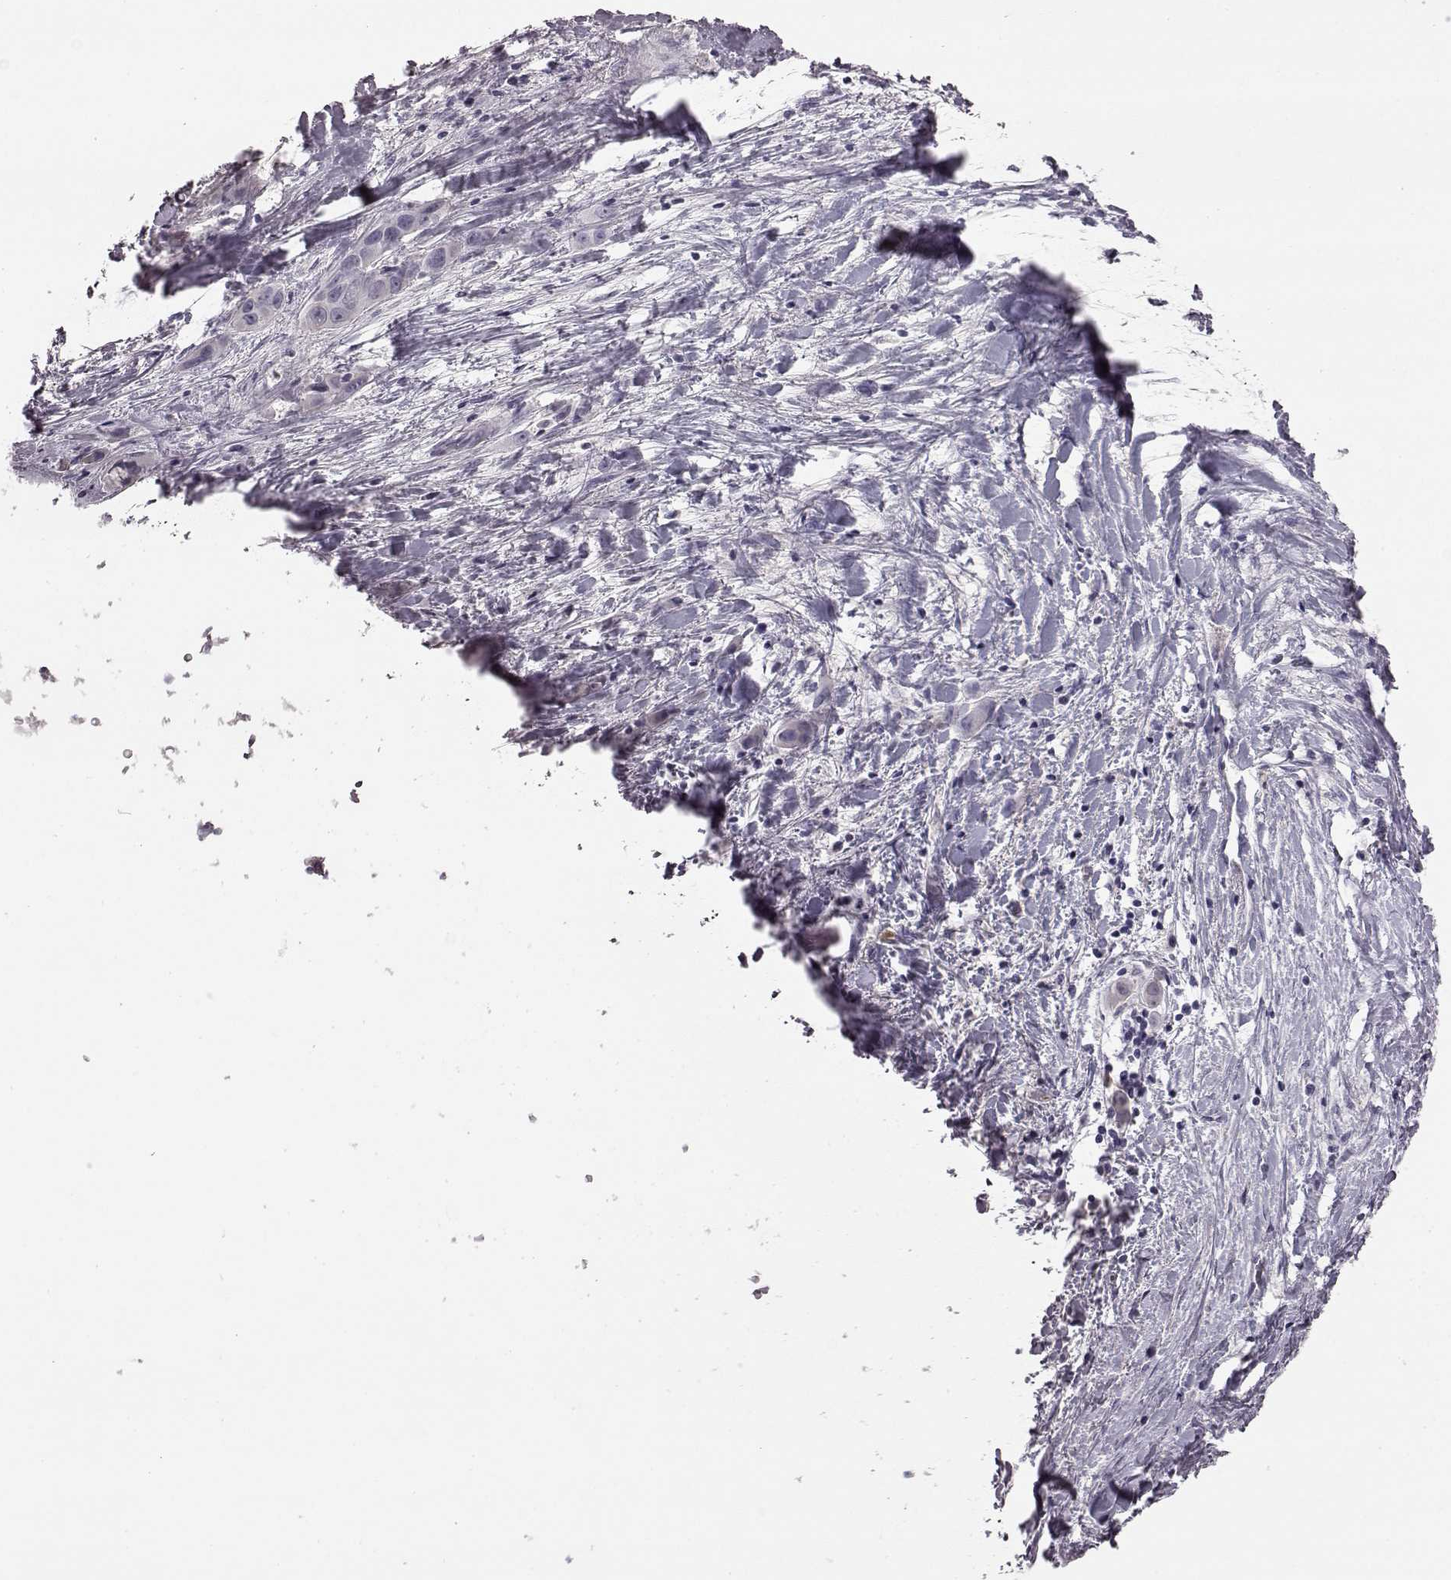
{"staining": {"intensity": "negative", "quantity": "none", "location": "none"}, "tissue": "liver cancer", "cell_type": "Tumor cells", "image_type": "cancer", "snomed": [{"axis": "morphology", "description": "Cholangiocarcinoma"}, {"axis": "topography", "description": "Liver"}], "caption": "Immunohistochemistry (IHC) of human liver cancer (cholangiocarcinoma) shows no staining in tumor cells.", "gene": "KRT85", "patient": {"sex": "female", "age": 52}}